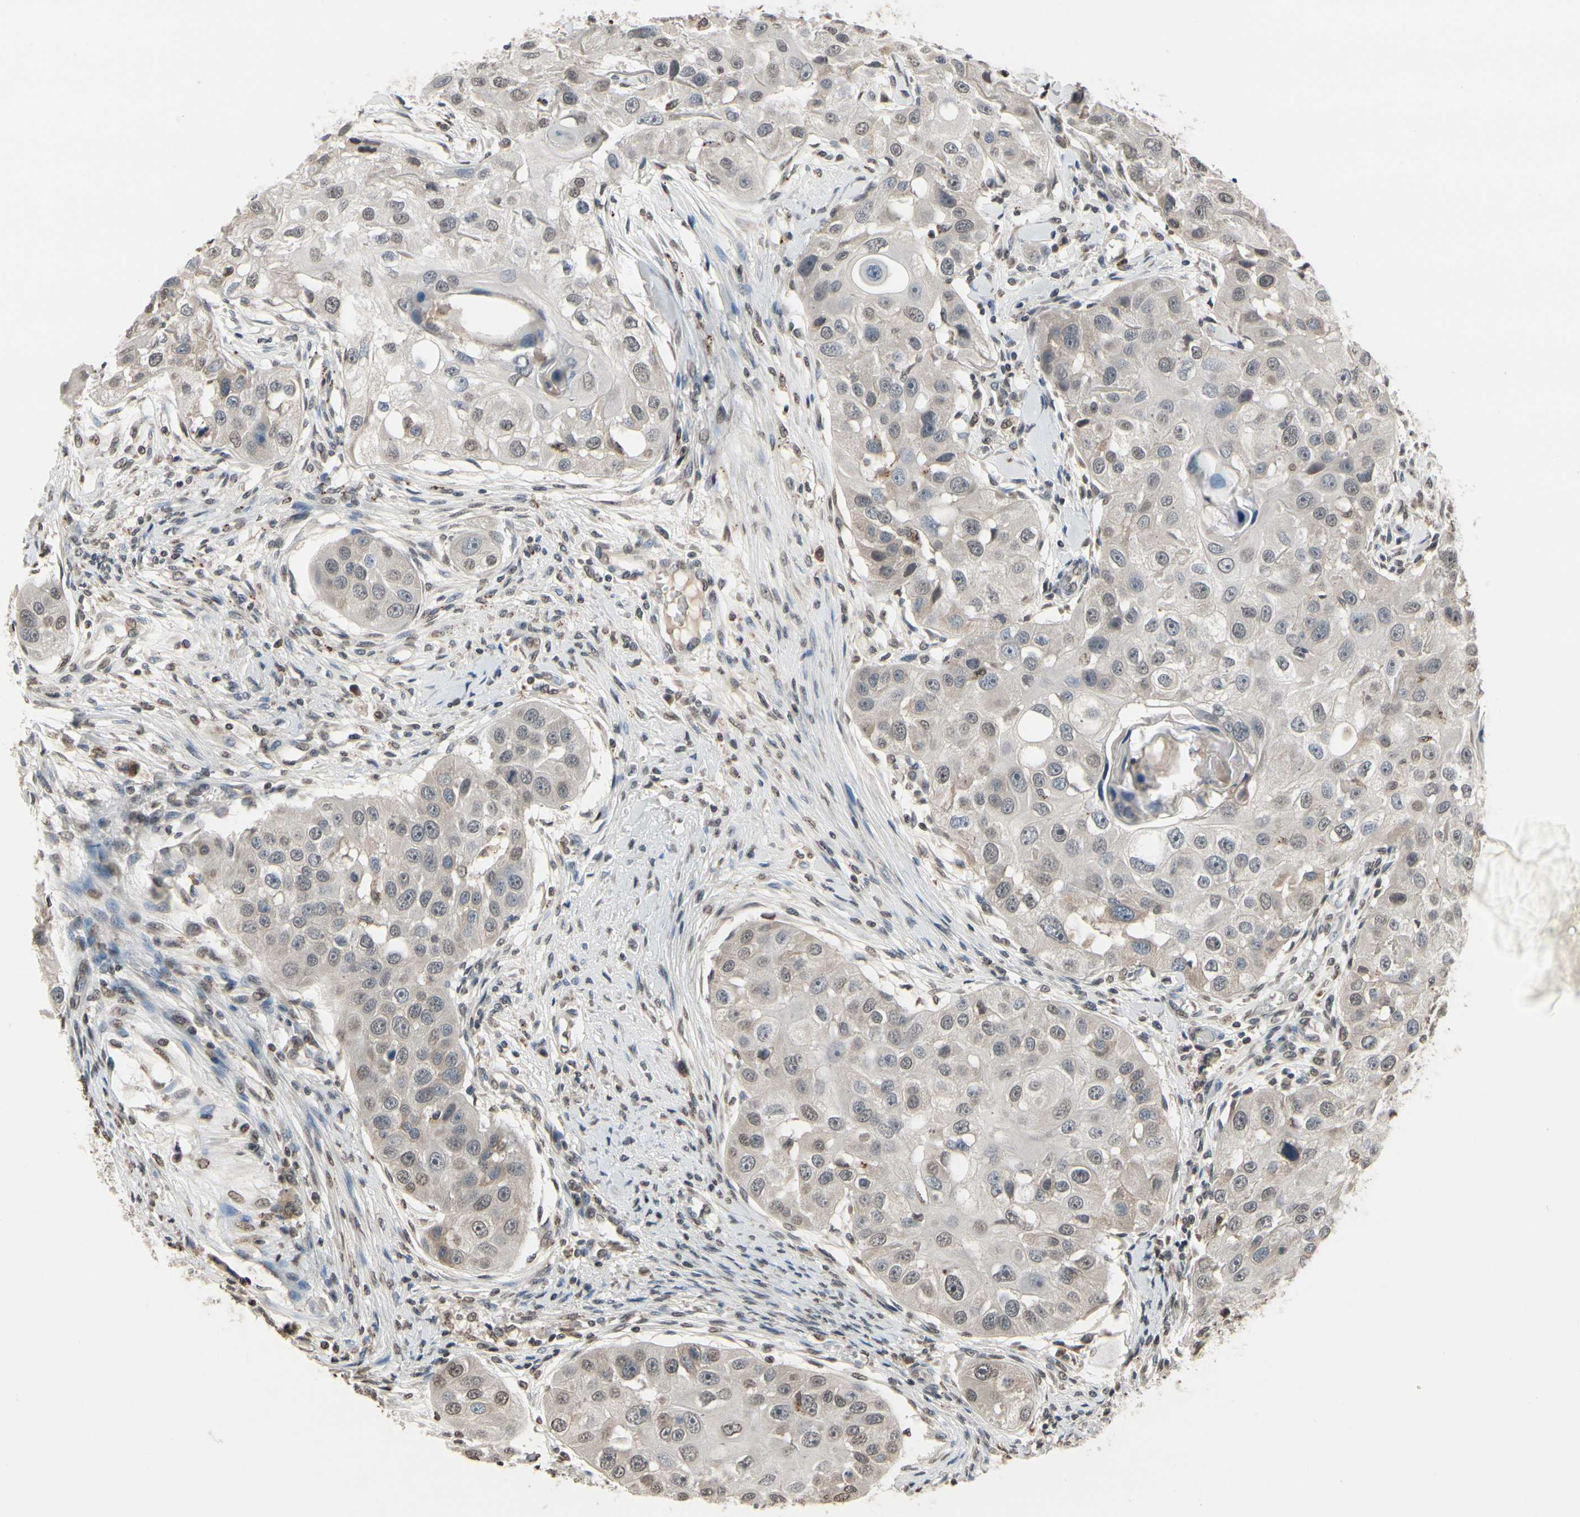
{"staining": {"intensity": "negative", "quantity": "none", "location": "none"}, "tissue": "head and neck cancer", "cell_type": "Tumor cells", "image_type": "cancer", "snomed": [{"axis": "morphology", "description": "Normal tissue, NOS"}, {"axis": "morphology", "description": "Squamous cell carcinoma, NOS"}, {"axis": "topography", "description": "Skeletal muscle"}, {"axis": "topography", "description": "Head-Neck"}], "caption": "Image shows no significant protein staining in tumor cells of head and neck cancer (squamous cell carcinoma).", "gene": "HIPK2", "patient": {"sex": "male", "age": 51}}